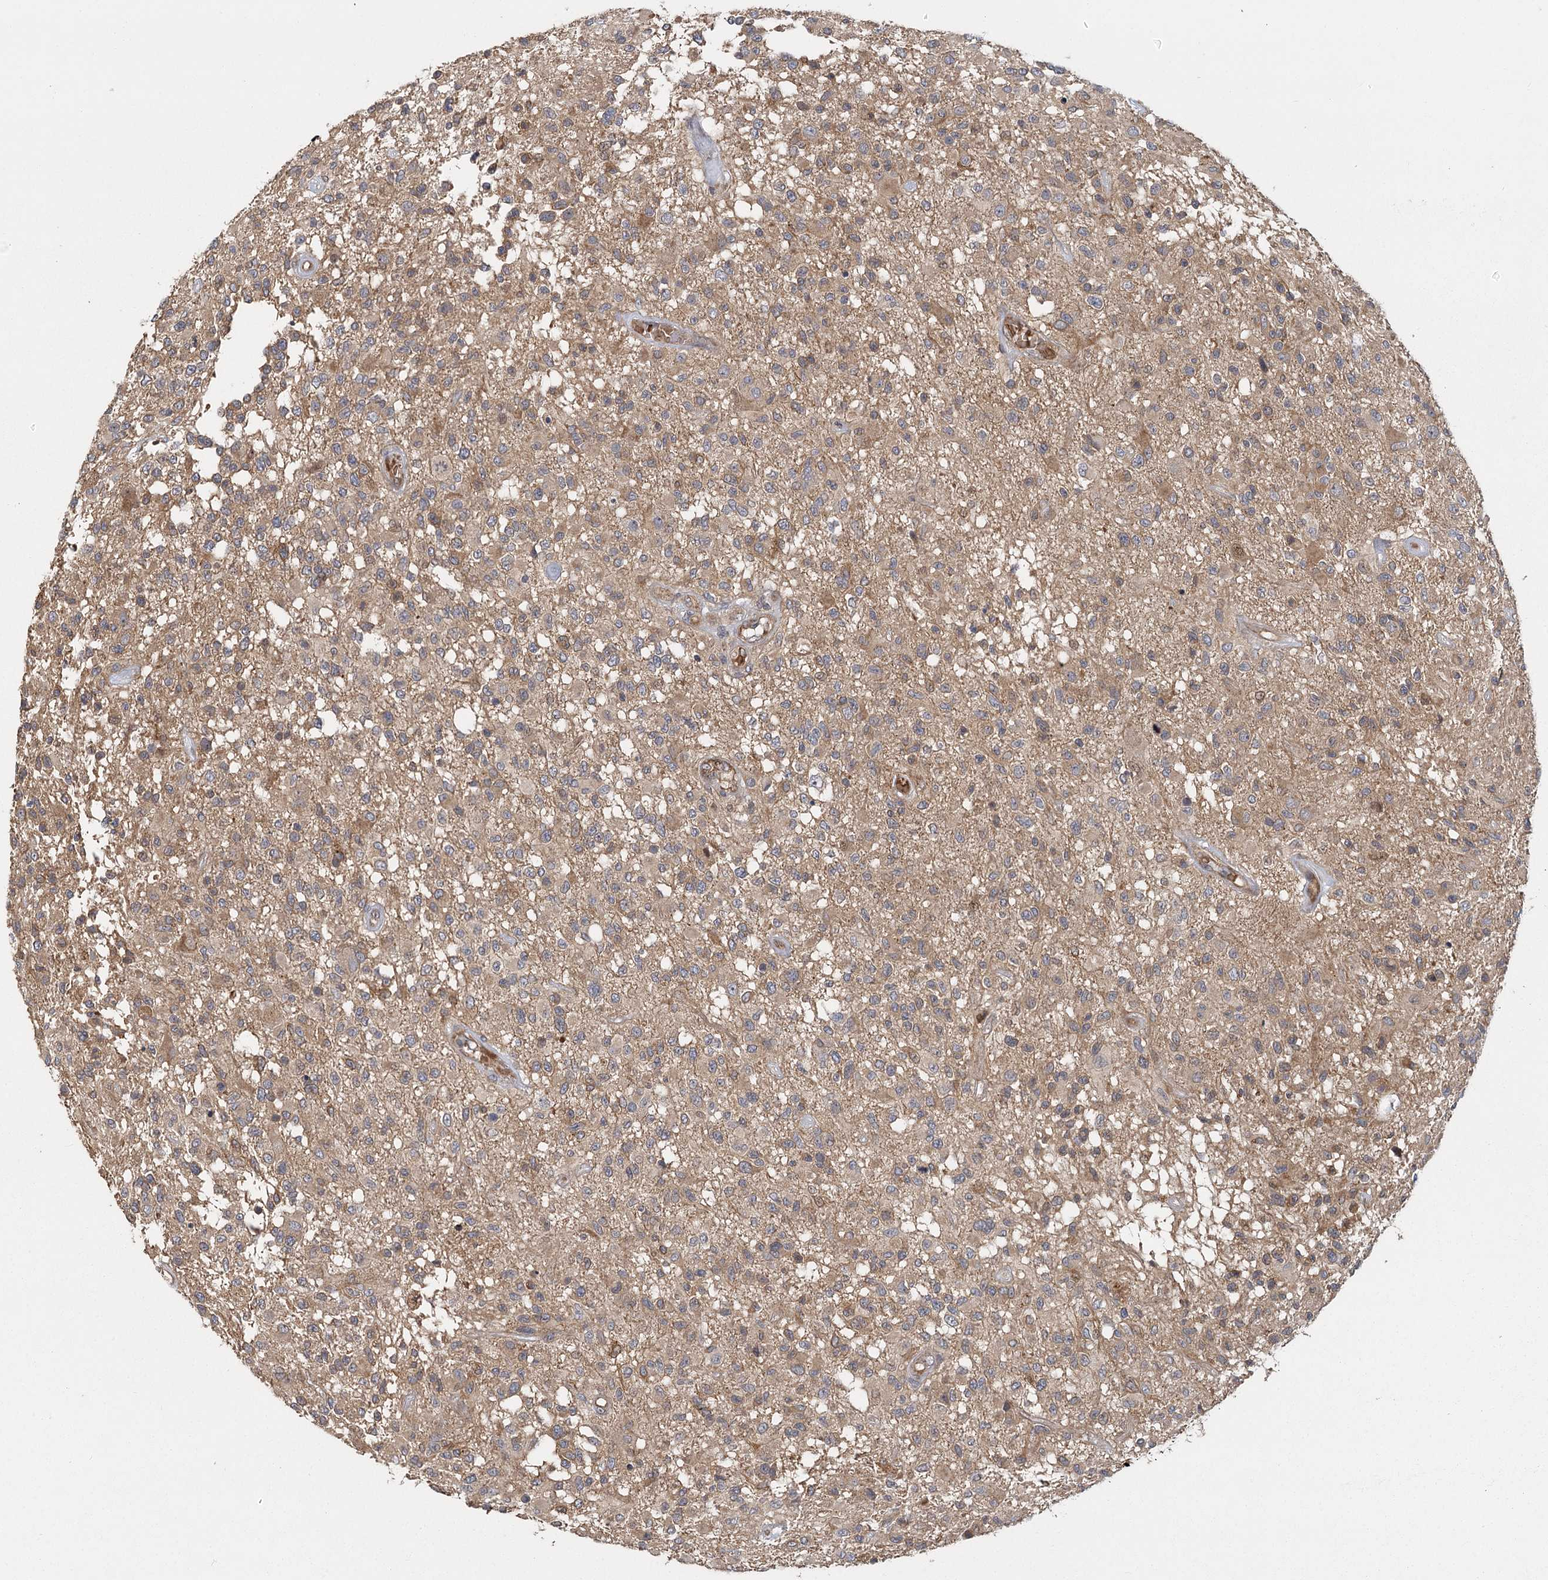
{"staining": {"intensity": "moderate", "quantity": "25%-75%", "location": "cytoplasmic/membranous"}, "tissue": "glioma", "cell_type": "Tumor cells", "image_type": "cancer", "snomed": [{"axis": "morphology", "description": "Glioma, malignant, High grade"}, {"axis": "morphology", "description": "Glioblastoma, NOS"}, {"axis": "topography", "description": "Brain"}], "caption": "Glioblastoma stained for a protein displays moderate cytoplasmic/membranous positivity in tumor cells. Ihc stains the protein in brown and the nuclei are stained blue.", "gene": "RAPGEF6", "patient": {"sex": "male", "age": 60}}